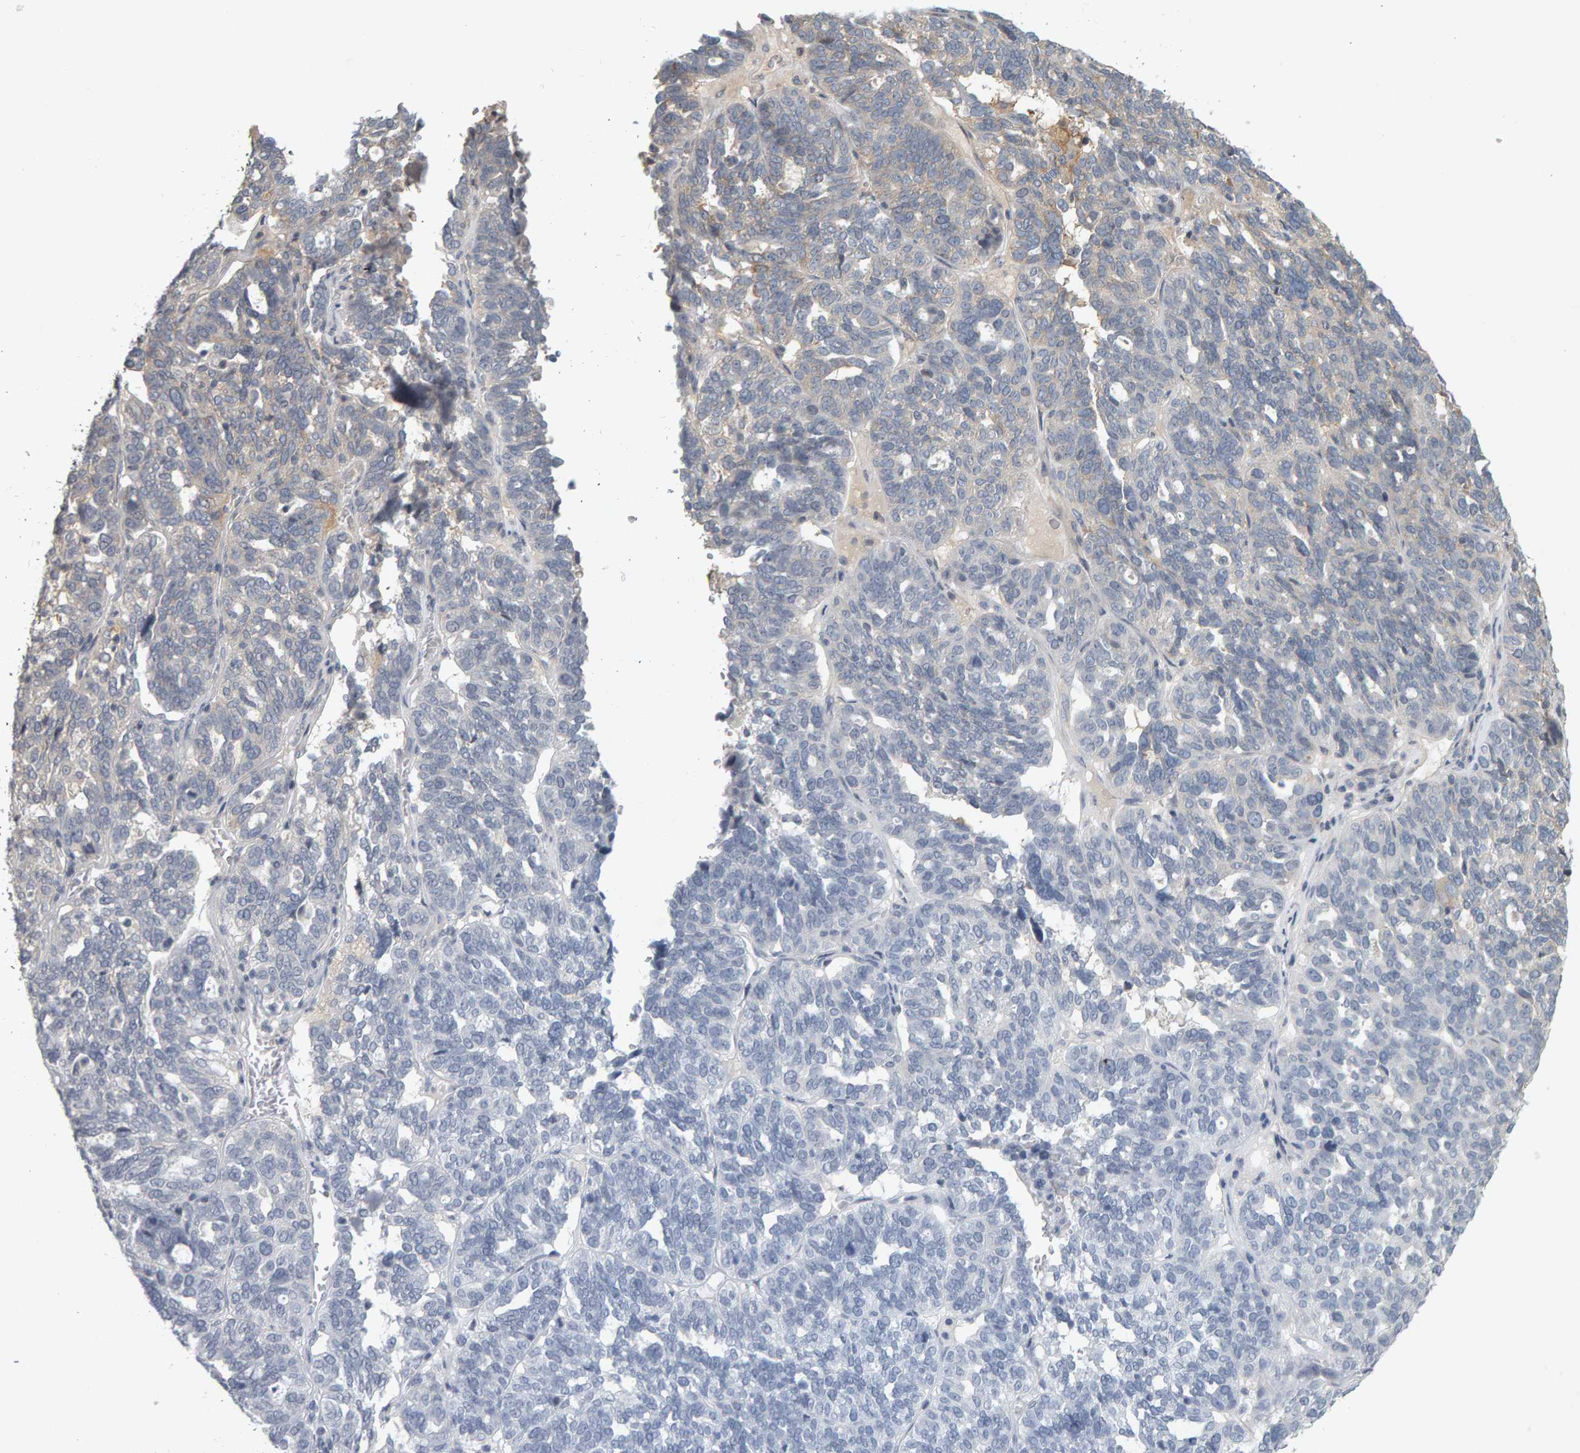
{"staining": {"intensity": "weak", "quantity": "<25%", "location": "cytoplasmic/membranous"}, "tissue": "ovarian cancer", "cell_type": "Tumor cells", "image_type": "cancer", "snomed": [{"axis": "morphology", "description": "Cystadenocarcinoma, serous, NOS"}, {"axis": "topography", "description": "Ovary"}], "caption": "Tumor cells are negative for brown protein staining in ovarian cancer (serous cystadenocarcinoma).", "gene": "C9orf72", "patient": {"sex": "female", "age": 59}}